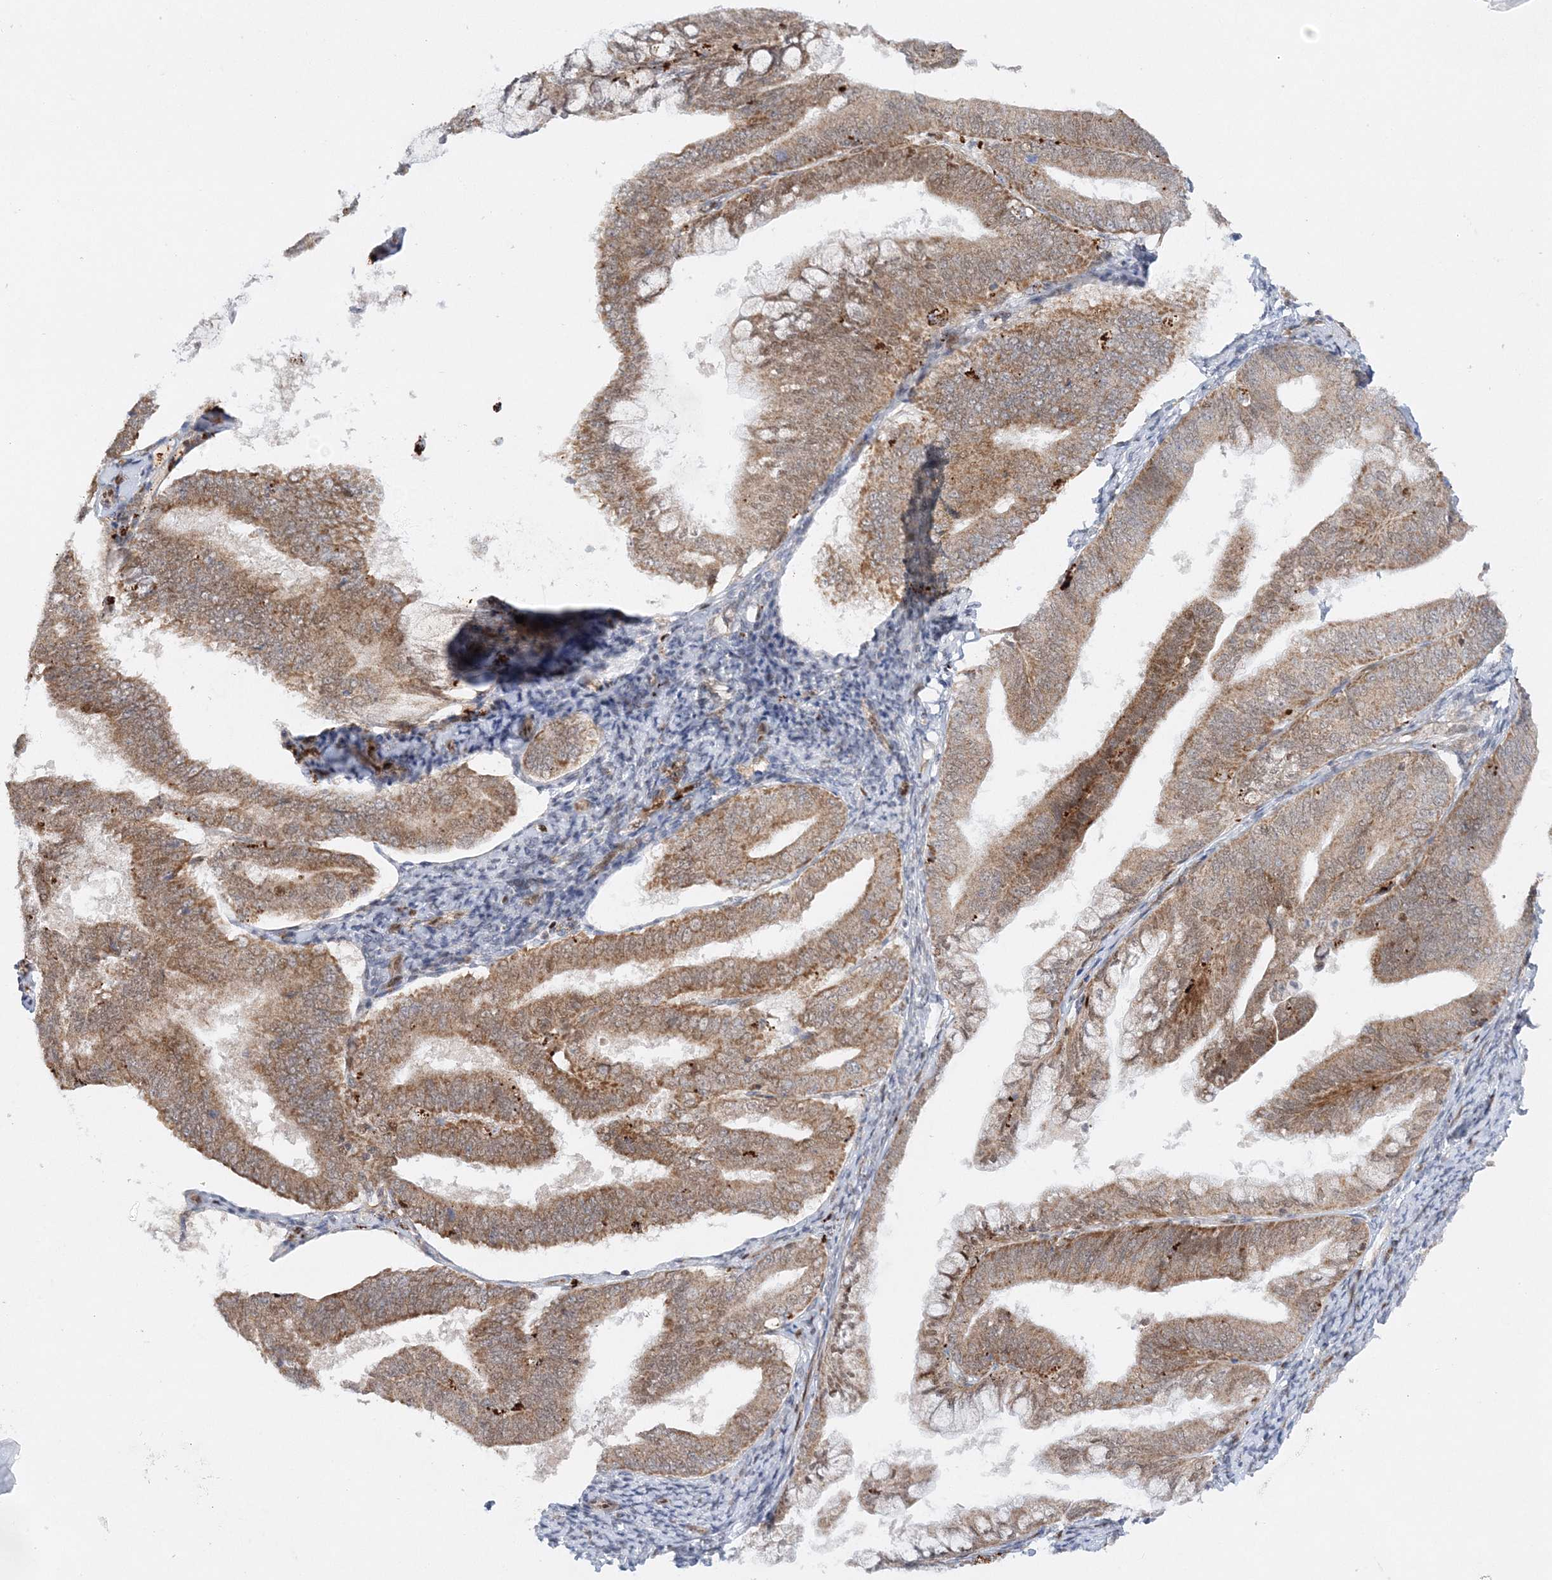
{"staining": {"intensity": "moderate", "quantity": ">75%", "location": "cytoplasmic/membranous"}, "tissue": "endometrial cancer", "cell_type": "Tumor cells", "image_type": "cancer", "snomed": [{"axis": "morphology", "description": "Adenocarcinoma, NOS"}, {"axis": "topography", "description": "Endometrium"}], "caption": "The micrograph exhibits immunohistochemical staining of endometrial cancer (adenocarcinoma). There is moderate cytoplasmic/membranous staining is present in about >75% of tumor cells.", "gene": "RAB11FIP2", "patient": {"sex": "female", "age": 63}}